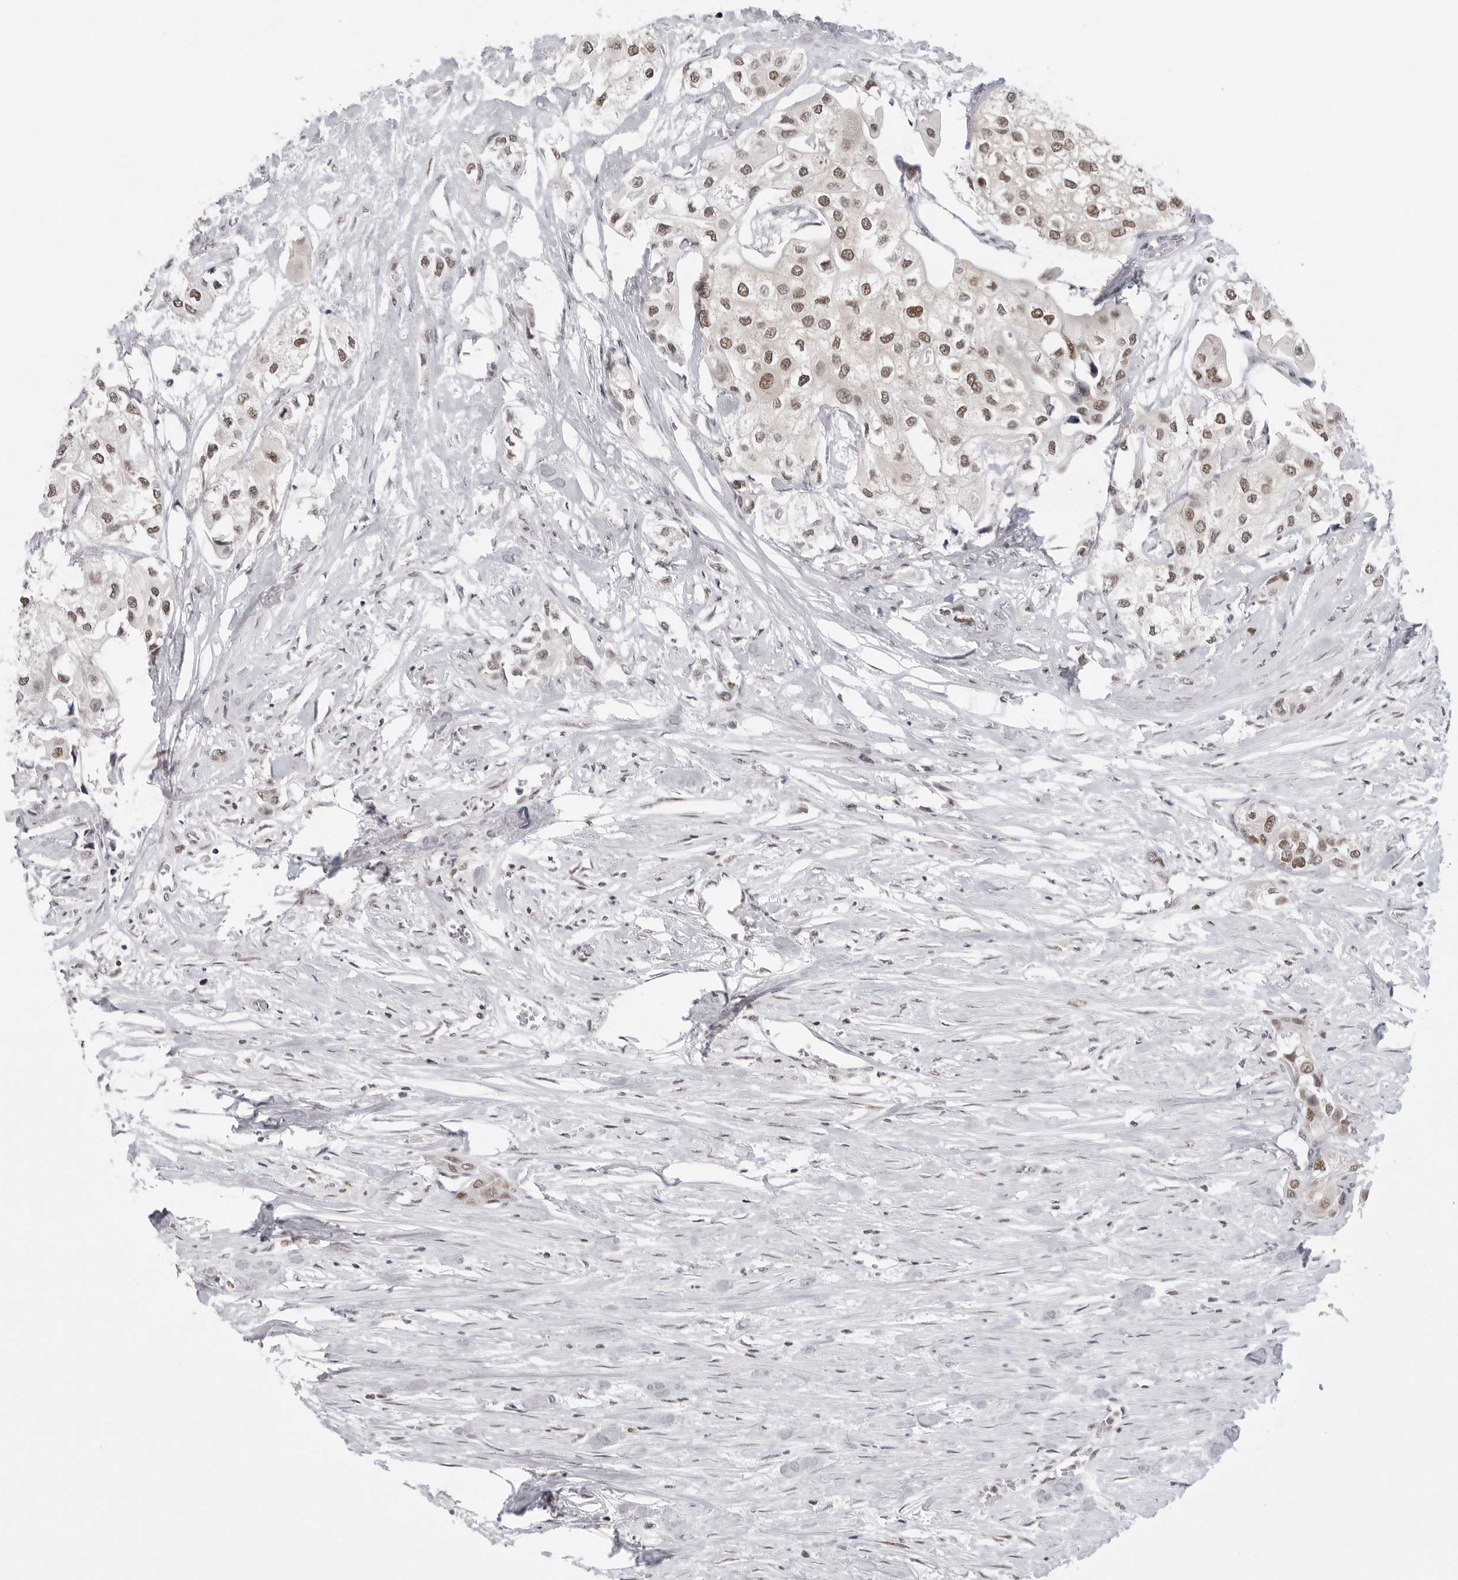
{"staining": {"intensity": "moderate", "quantity": ">75%", "location": "nuclear"}, "tissue": "urothelial cancer", "cell_type": "Tumor cells", "image_type": "cancer", "snomed": [{"axis": "morphology", "description": "Urothelial carcinoma, High grade"}, {"axis": "topography", "description": "Urinary bladder"}], "caption": "Tumor cells exhibit medium levels of moderate nuclear positivity in about >75% of cells in human urothelial carcinoma (high-grade).", "gene": "RPA2", "patient": {"sex": "male", "age": 64}}